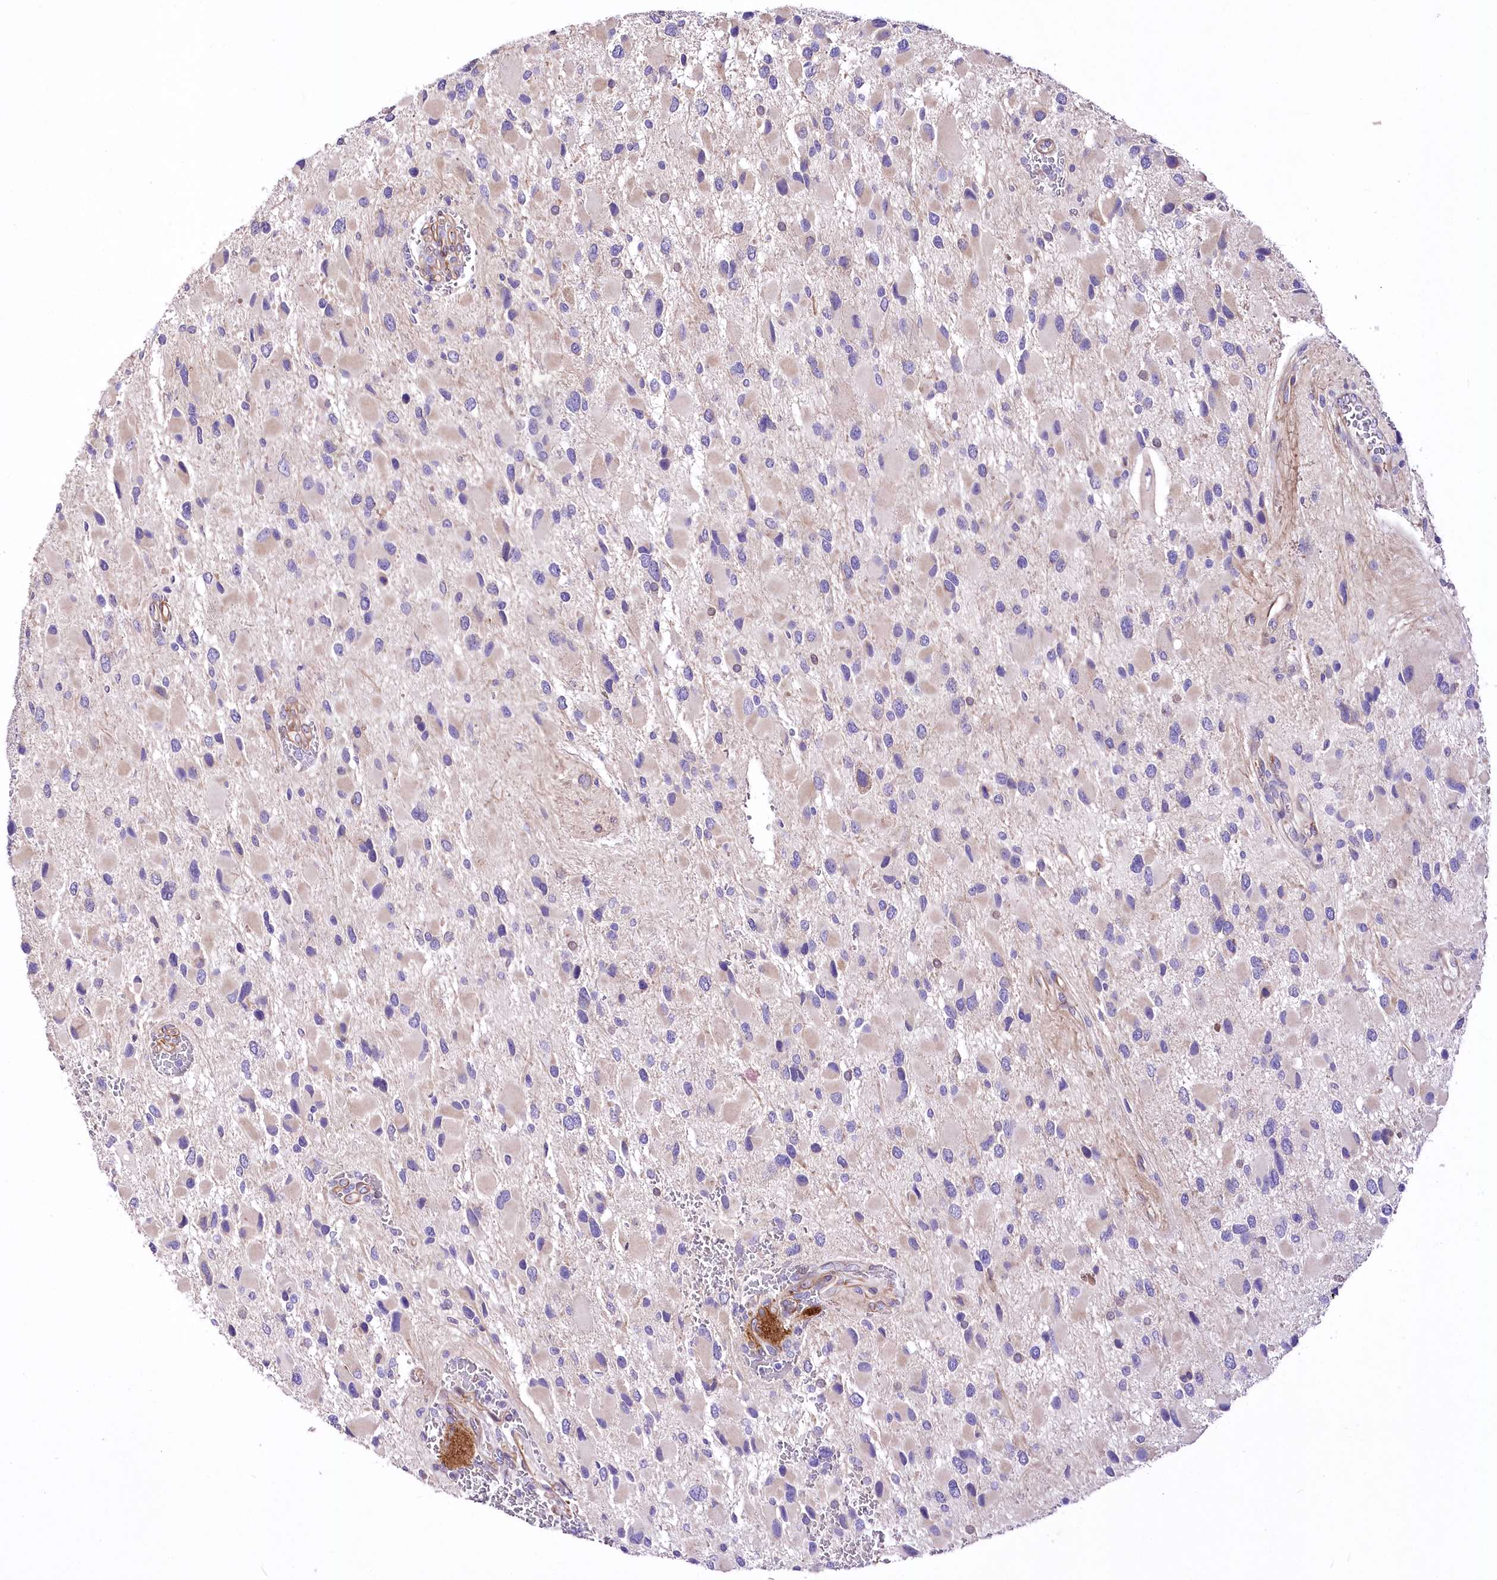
{"staining": {"intensity": "negative", "quantity": "none", "location": "none"}, "tissue": "glioma", "cell_type": "Tumor cells", "image_type": "cancer", "snomed": [{"axis": "morphology", "description": "Glioma, malignant, High grade"}, {"axis": "topography", "description": "Brain"}], "caption": "High power microscopy histopathology image of an immunohistochemistry (IHC) micrograph of high-grade glioma (malignant), revealing no significant staining in tumor cells.", "gene": "RDH16", "patient": {"sex": "male", "age": 53}}